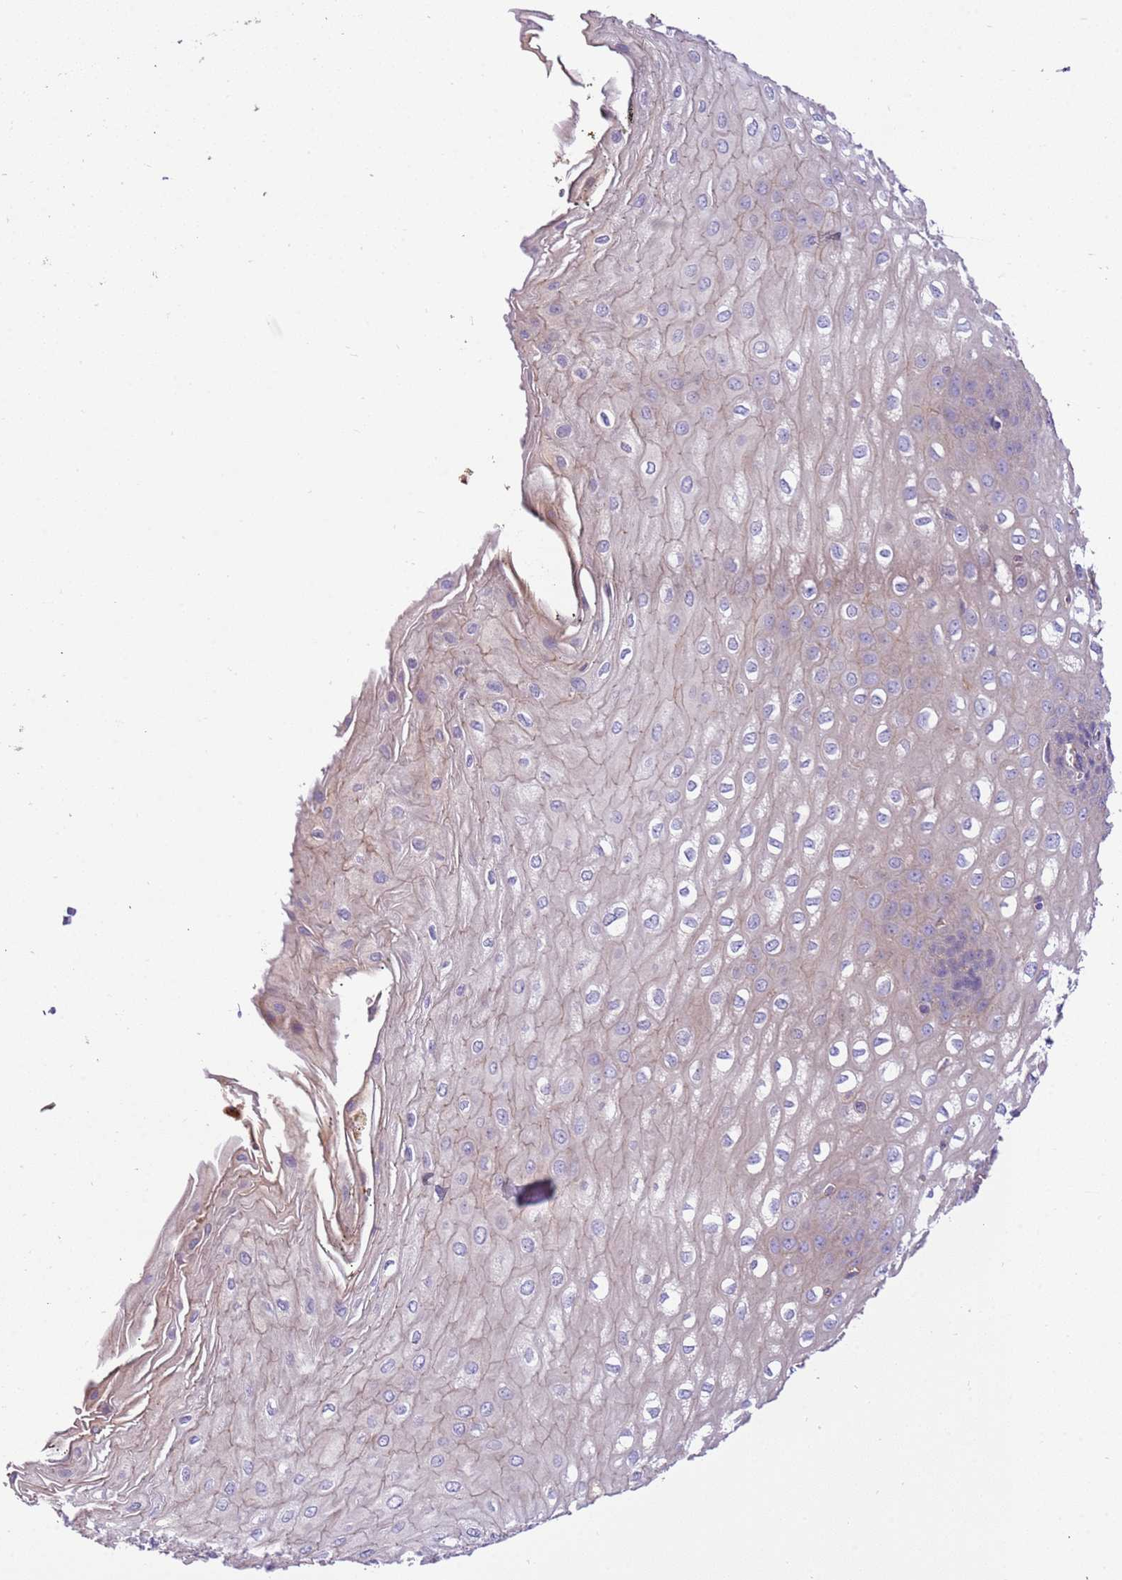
{"staining": {"intensity": "negative", "quantity": "none", "location": "none"}, "tissue": "esophagus", "cell_type": "Squamous epithelial cells", "image_type": "normal", "snomed": [{"axis": "morphology", "description": "Normal tissue, NOS"}, {"axis": "topography", "description": "Esophagus"}], "caption": "DAB (3,3'-diaminobenzidine) immunohistochemical staining of unremarkable esophagus shows no significant expression in squamous epithelial cells.", "gene": "NAALADL1", "patient": {"sex": "male", "age": 60}}